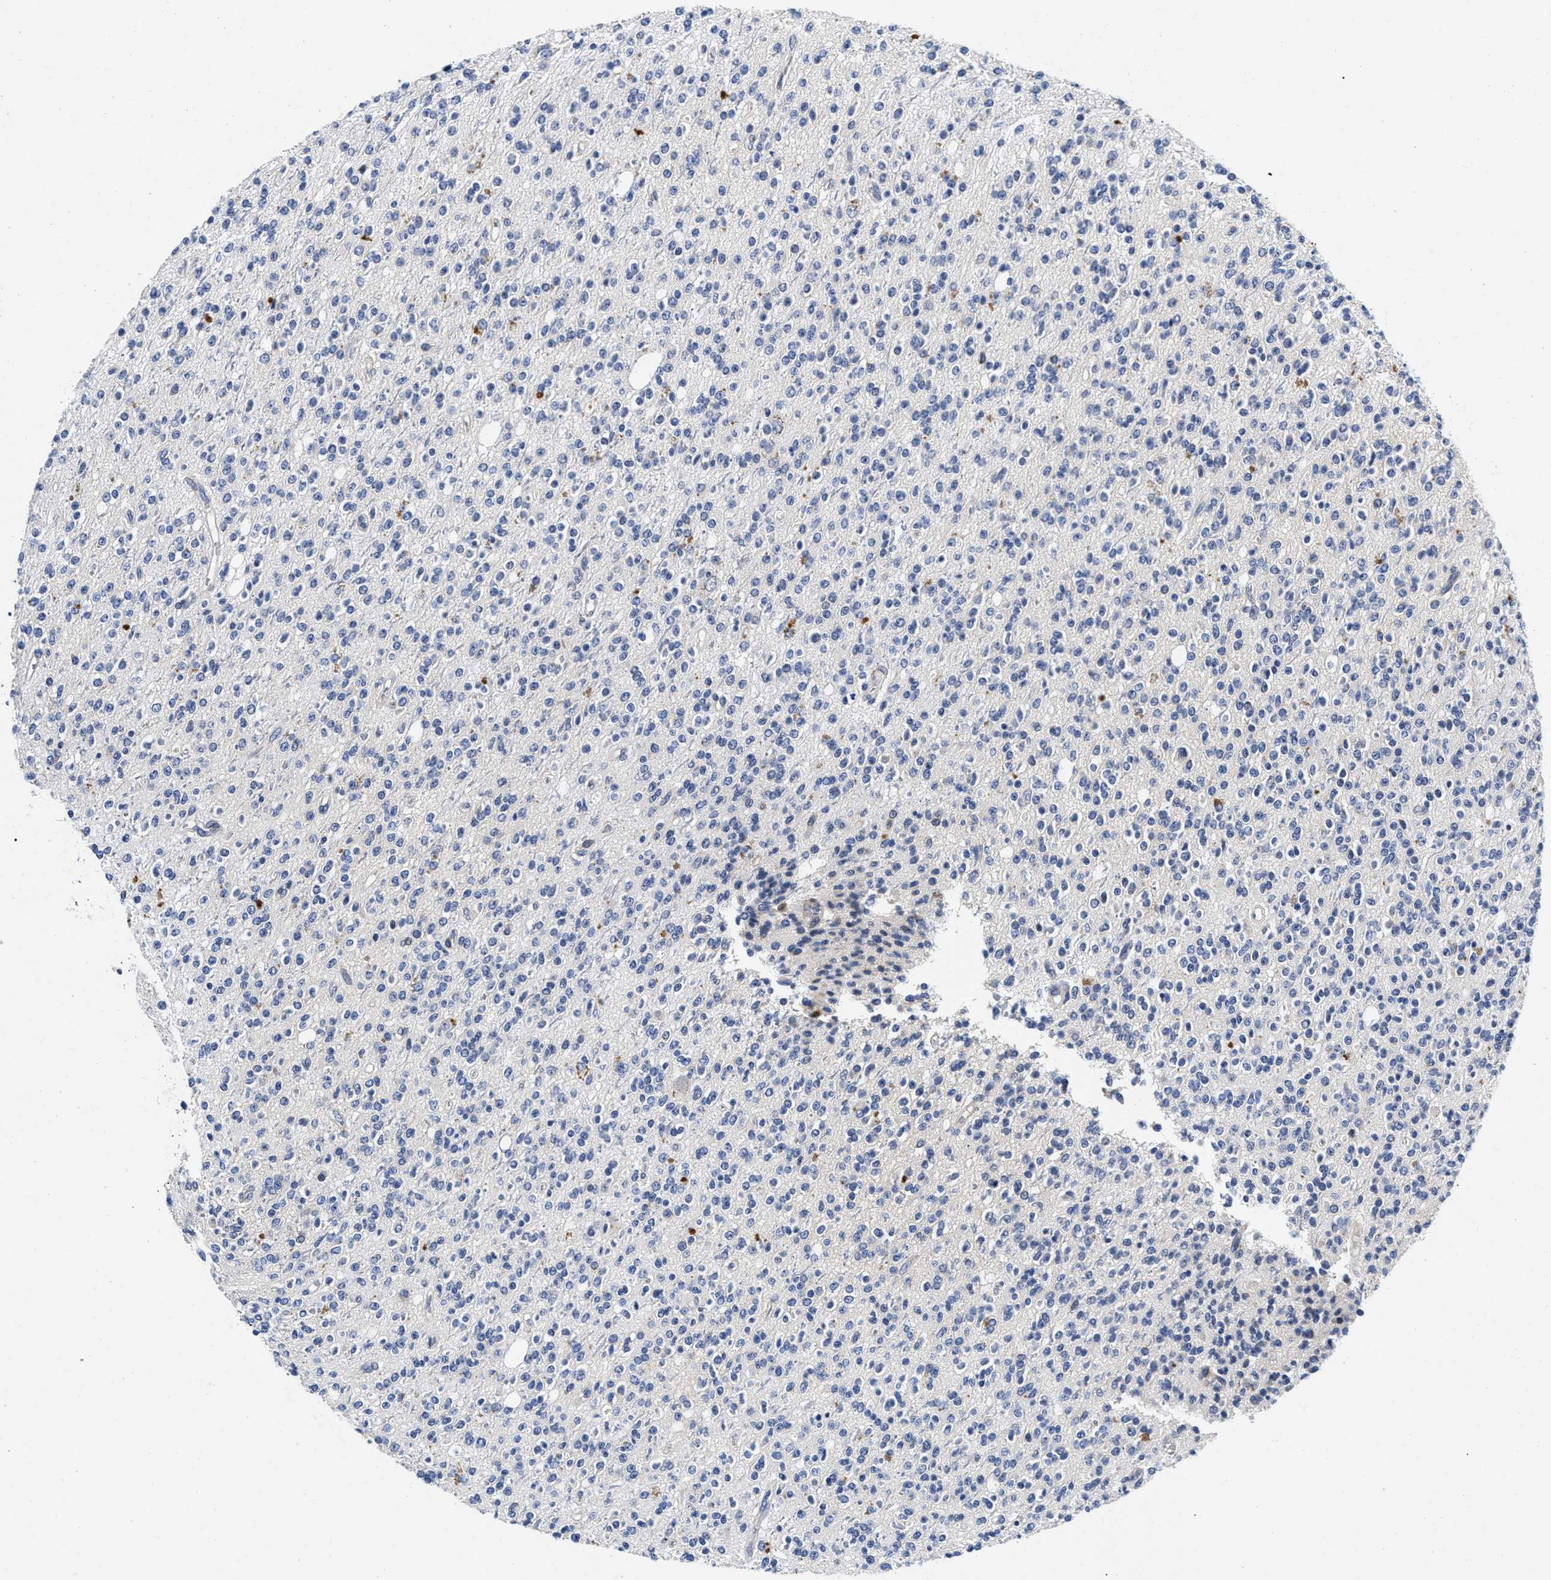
{"staining": {"intensity": "negative", "quantity": "none", "location": "none"}, "tissue": "glioma", "cell_type": "Tumor cells", "image_type": "cancer", "snomed": [{"axis": "morphology", "description": "Glioma, malignant, High grade"}, {"axis": "topography", "description": "Brain"}], "caption": "An image of human malignant glioma (high-grade) is negative for staining in tumor cells. The staining is performed using DAB brown chromogen with nuclei counter-stained in using hematoxylin.", "gene": "LAD1", "patient": {"sex": "male", "age": 34}}